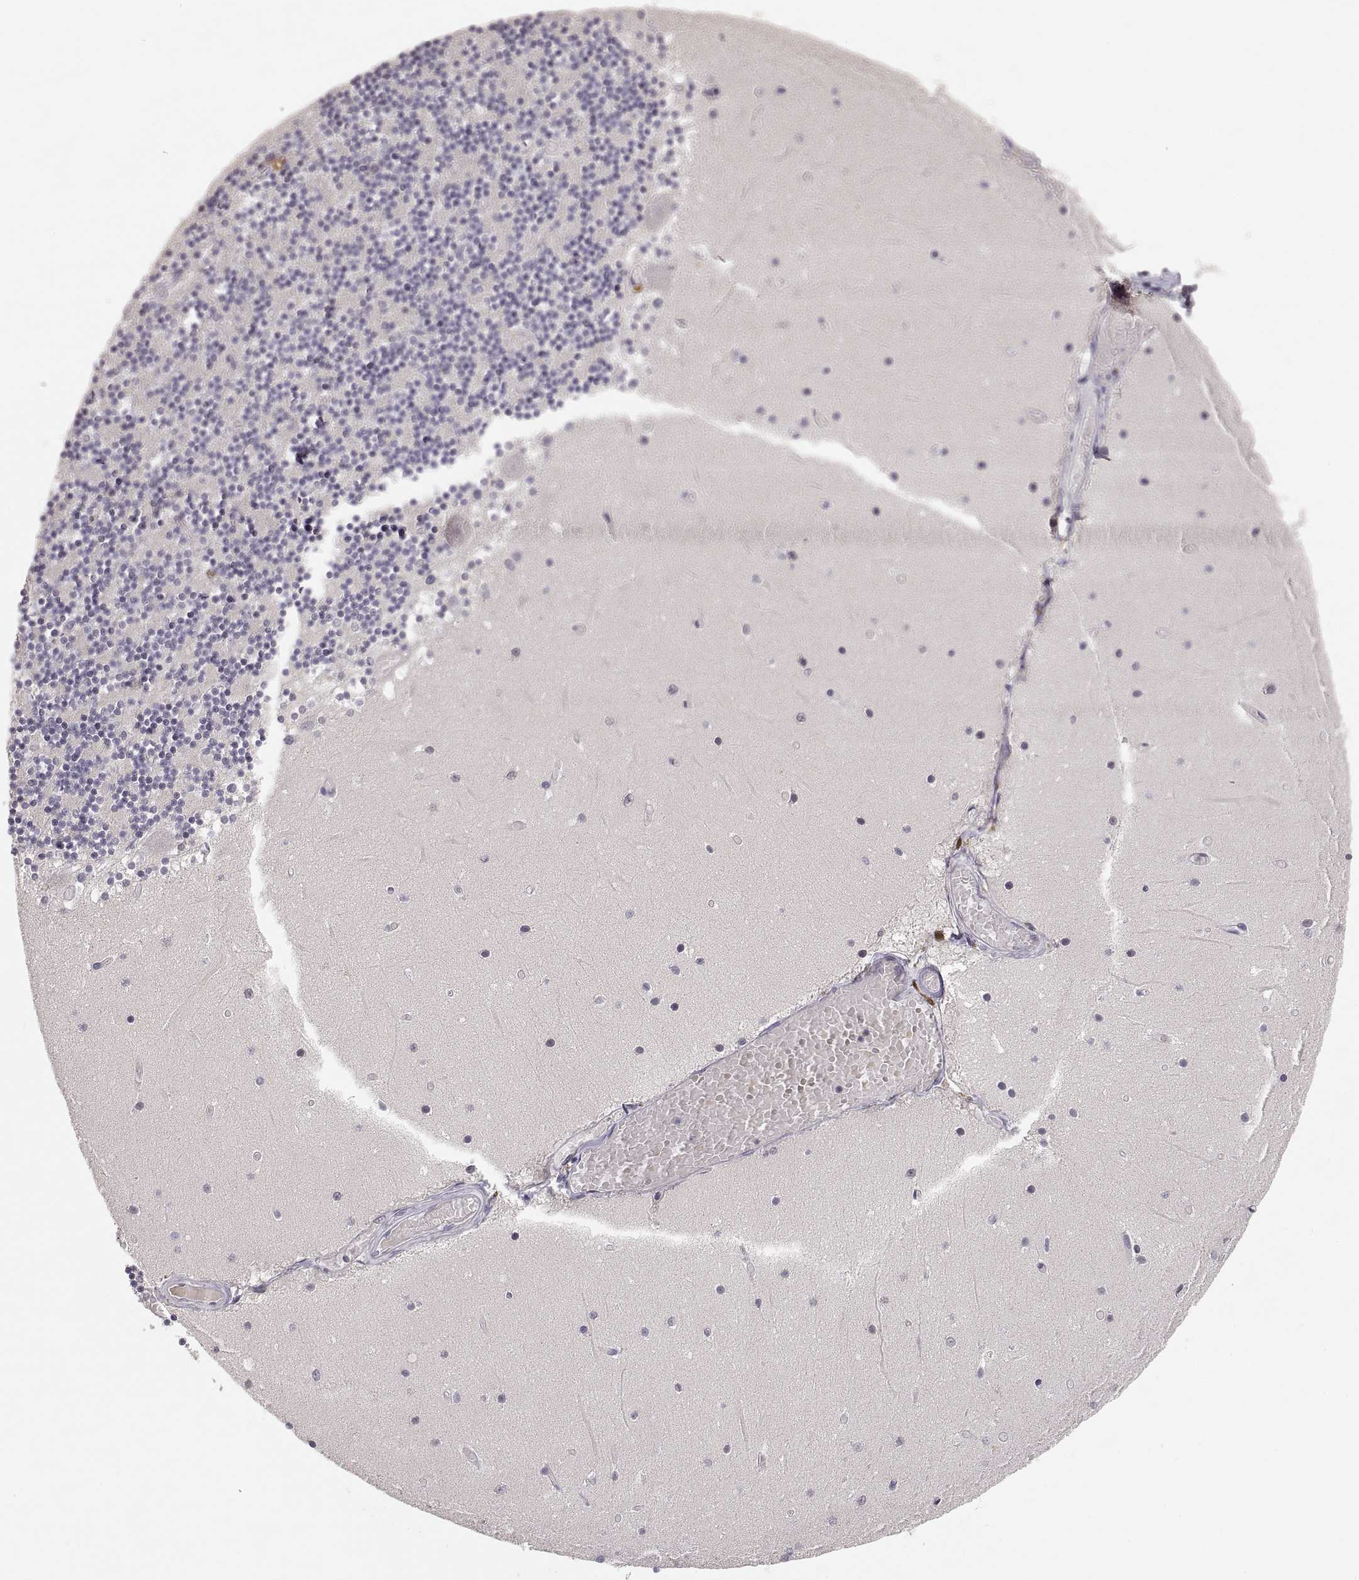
{"staining": {"intensity": "negative", "quantity": "none", "location": "none"}, "tissue": "cerebellum", "cell_type": "Cells in granular layer", "image_type": "normal", "snomed": [{"axis": "morphology", "description": "Normal tissue, NOS"}, {"axis": "topography", "description": "Cerebellum"}], "caption": "An immunohistochemistry image of benign cerebellum is shown. There is no staining in cells in granular layer of cerebellum. Nuclei are stained in blue.", "gene": "RUNDC3A", "patient": {"sex": "female", "age": 28}}